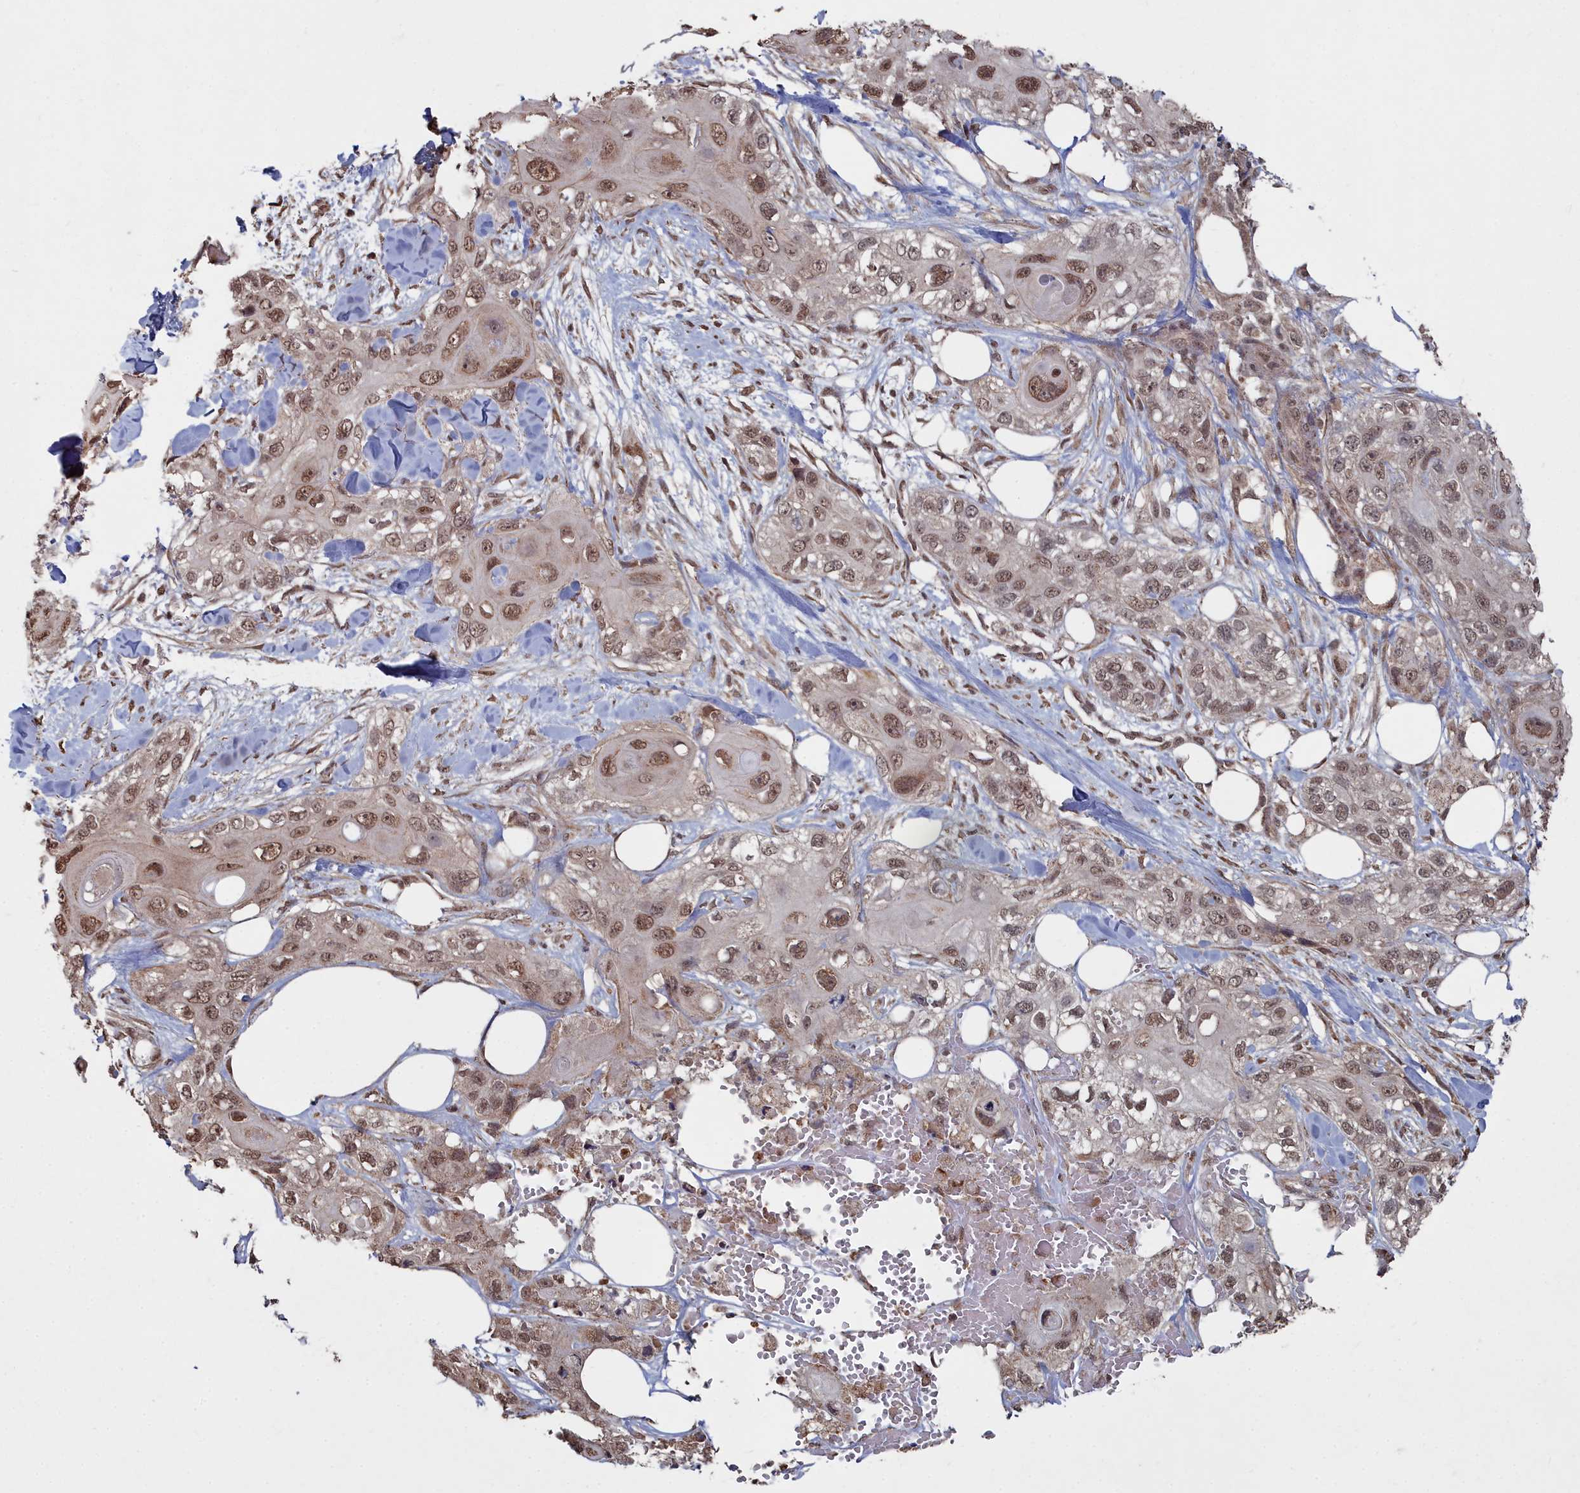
{"staining": {"intensity": "moderate", "quantity": ">75%", "location": "nuclear"}, "tissue": "skin cancer", "cell_type": "Tumor cells", "image_type": "cancer", "snomed": [{"axis": "morphology", "description": "Normal tissue, NOS"}, {"axis": "morphology", "description": "Squamous cell carcinoma, NOS"}, {"axis": "topography", "description": "Skin"}], "caption": "The photomicrograph displays immunohistochemical staining of squamous cell carcinoma (skin). There is moderate nuclear expression is identified in about >75% of tumor cells.", "gene": "CCNP", "patient": {"sex": "male", "age": 72}}